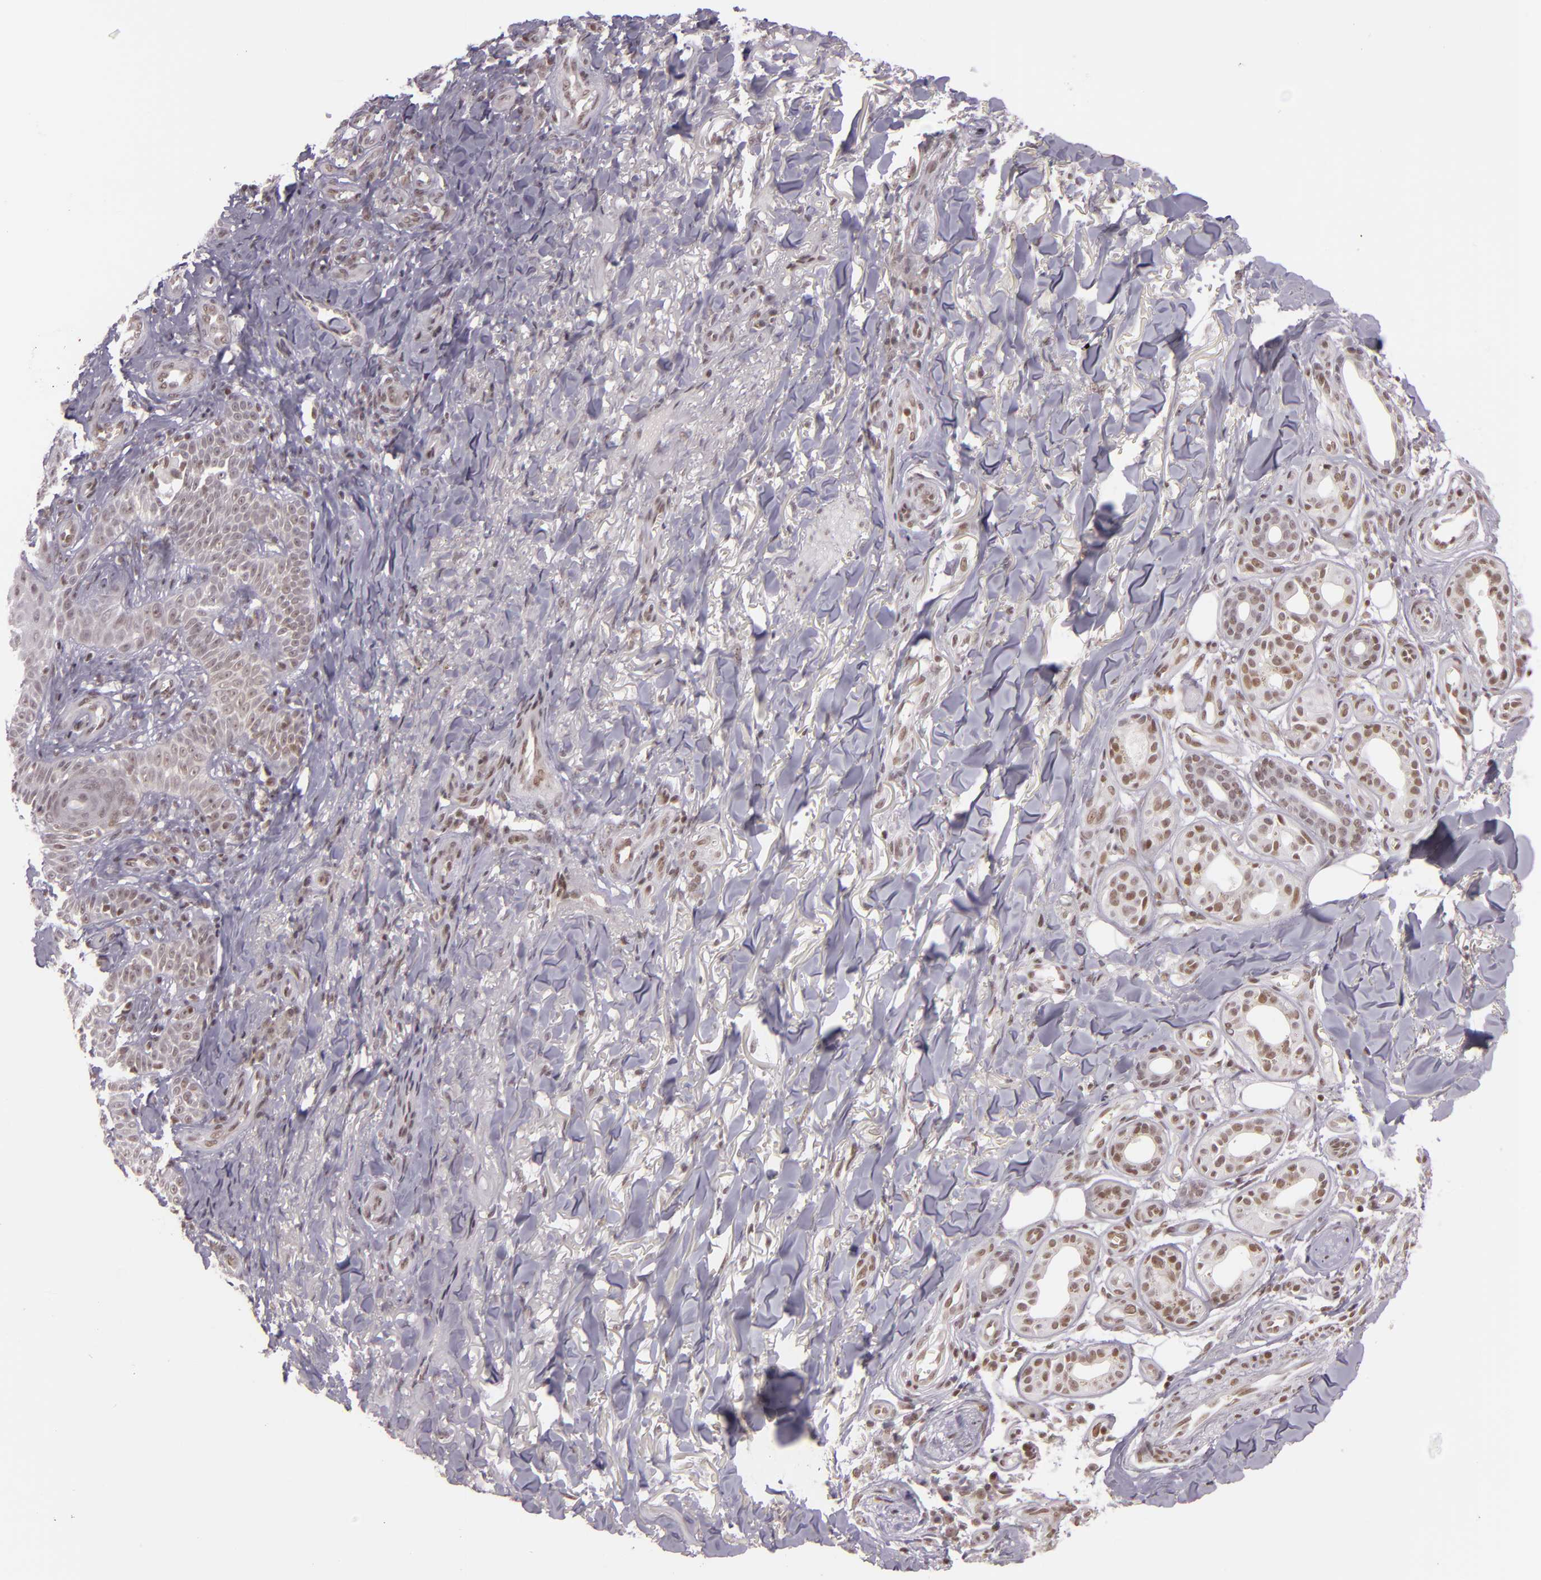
{"staining": {"intensity": "weak", "quantity": "25%-75%", "location": "nuclear"}, "tissue": "skin cancer", "cell_type": "Tumor cells", "image_type": "cancer", "snomed": [{"axis": "morphology", "description": "Basal cell carcinoma"}, {"axis": "topography", "description": "Skin"}], "caption": "An immunohistochemistry (IHC) histopathology image of tumor tissue is shown. Protein staining in brown shows weak nuclear positivity in skin basal cell carcinoma within tumor cells.", "gene": "ZFX", "patient": {"sex": "male", "age": 81}}